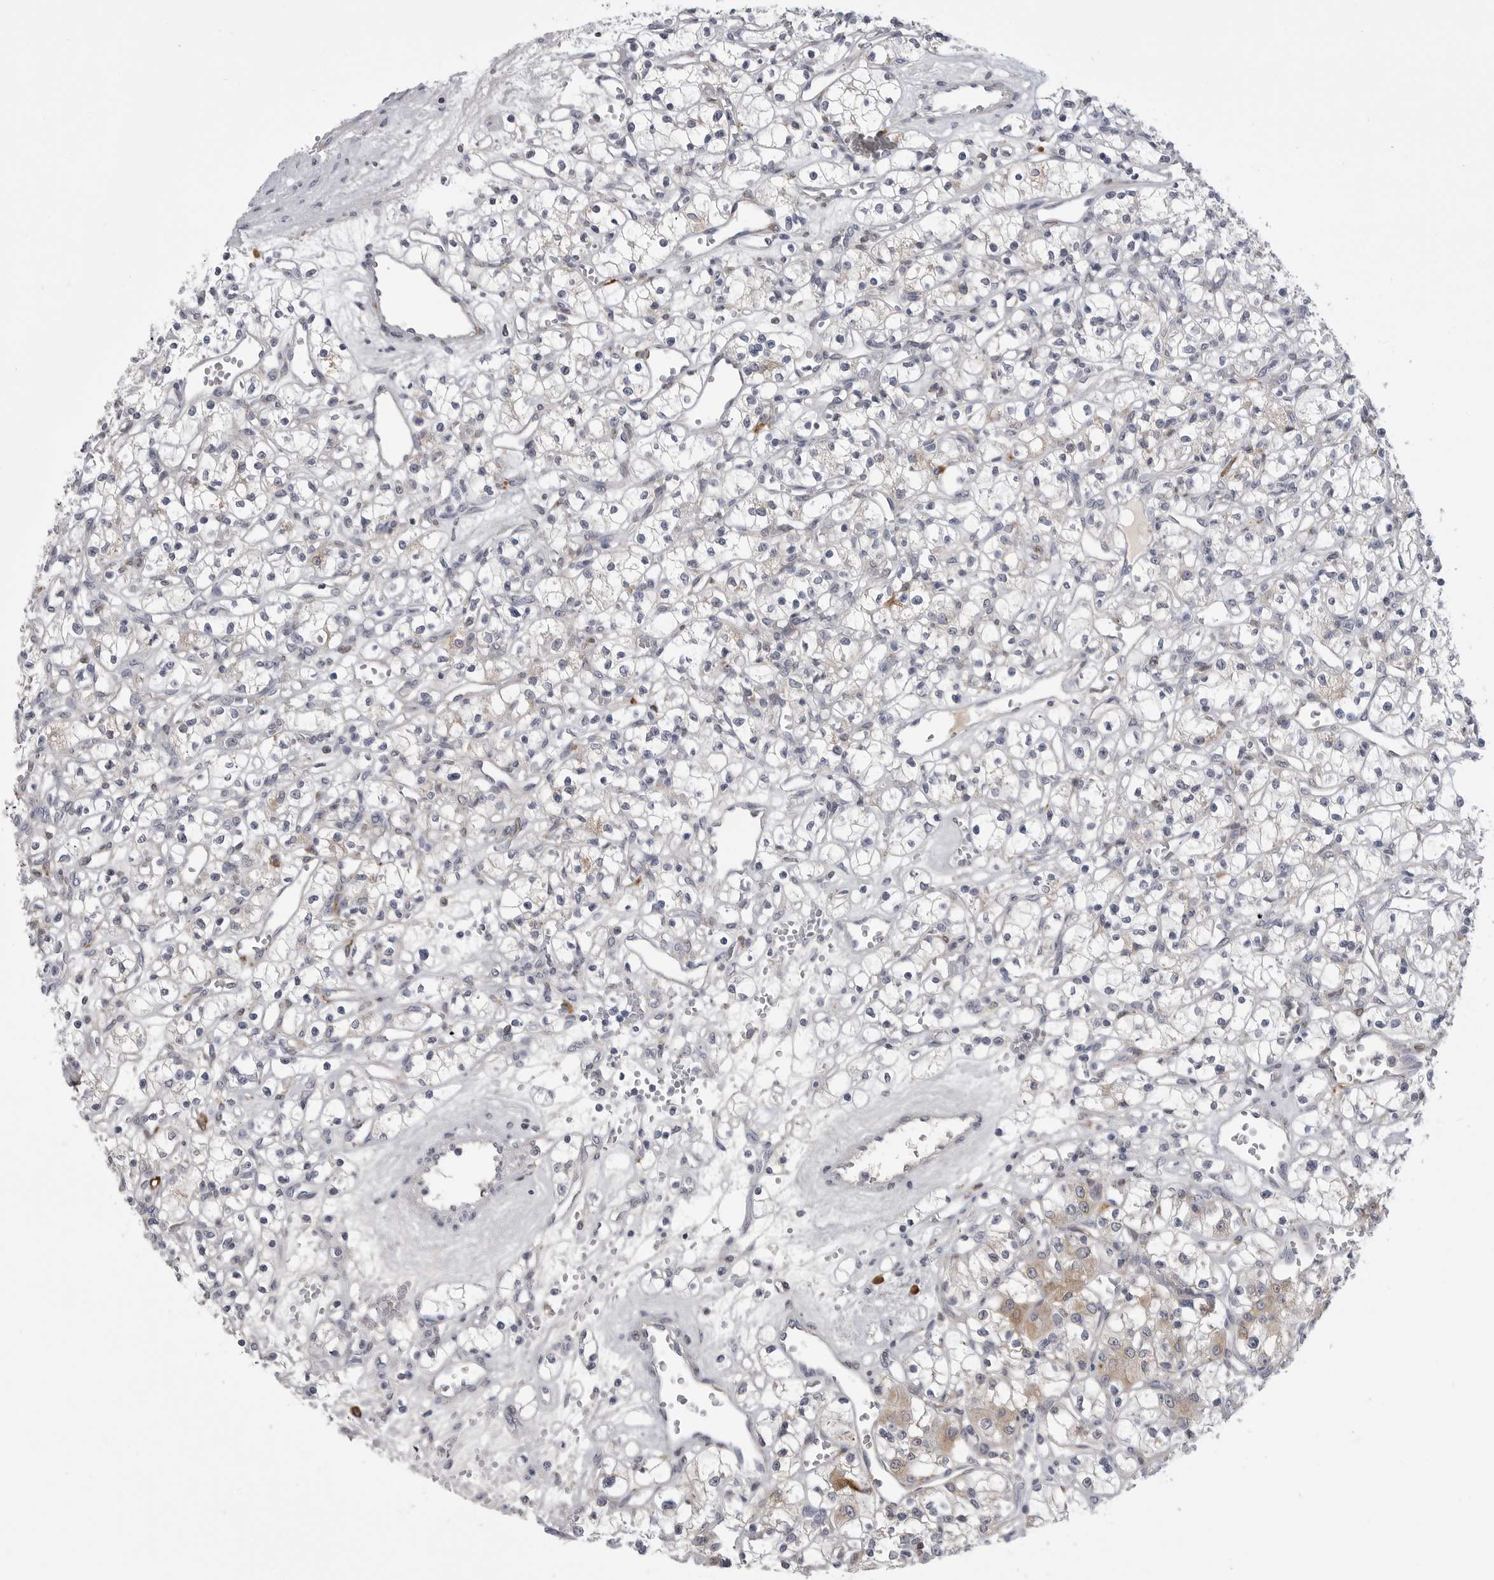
{"staining": {"intensity": "weak", "quantity": "25%-75%", "location": "cytoplasmic/membranous"}, "tissue": "renal cancer", "cell_type": "Tumor cells", "image_type": "cancer", "snomed": [{"axis": "morphology", "description": "Adenocarcinoma, NOS"}, {"axis": "topography", "description": "Kidney"}], "caption": "Adenocarcinoma (renal) stained with a brown dye exhibits weak cytoplasmic/membranous positive expression in about 25%-75% of tumor cells.", "gene": "FKBP2", "patient": {"sex": "female", "age": 59}}